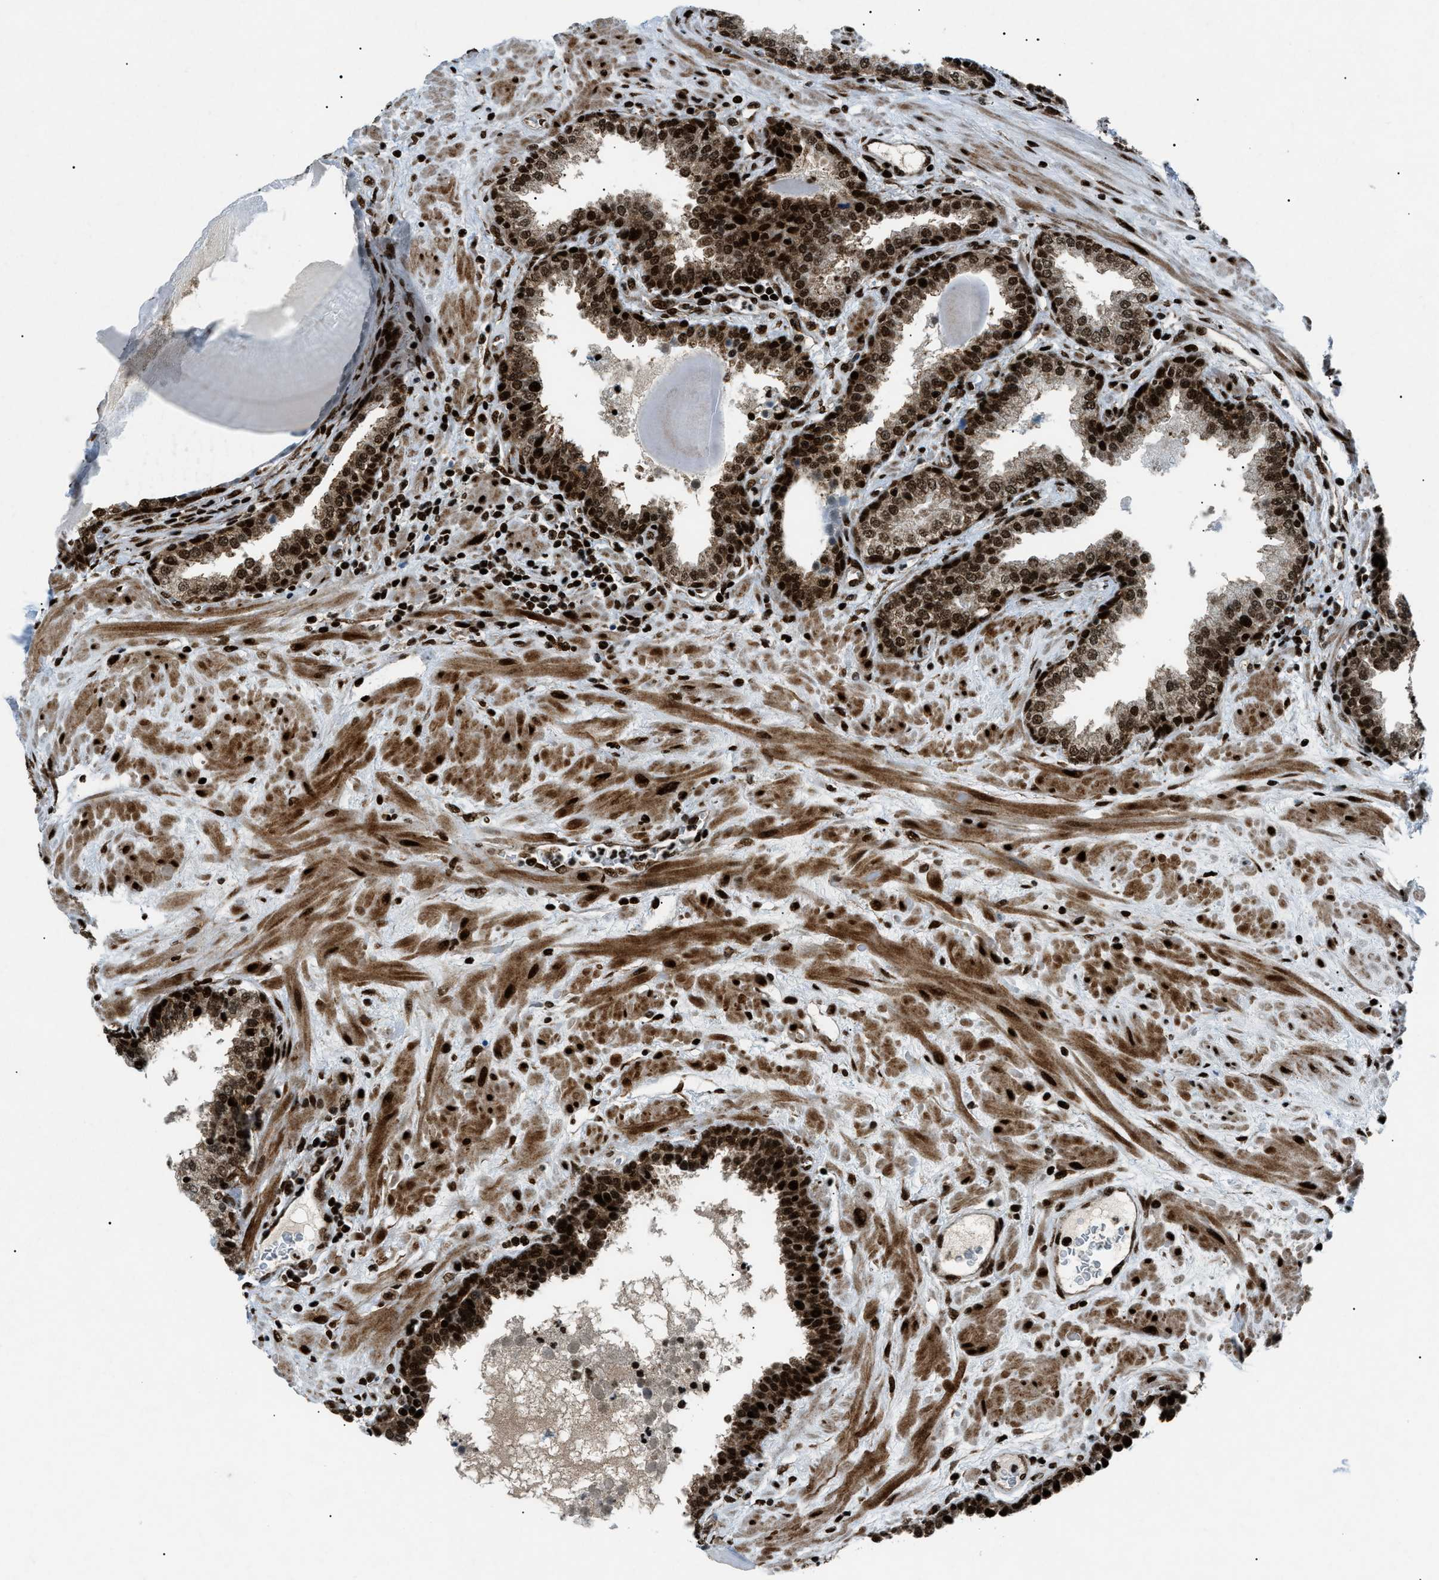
{"staining": {"intensity": "strong", "quantity": ">75%", "location": "nuclear"}, "tissue": "prostate", "cell_type": "Glandular cells", "image_type": "normal", "snomed": [{"axis": "morphology", "description": "Normal tissue, NOS"}, {"axis": "topography", "description": "Prostate"}], "caption": "Brown immunohistochemical staining in normal prostate exhibits strong nuclear positivity in about >75% of glandular cells.", "gene": "HNRNPK", "patient": {"sex": "male", "age": 51}}